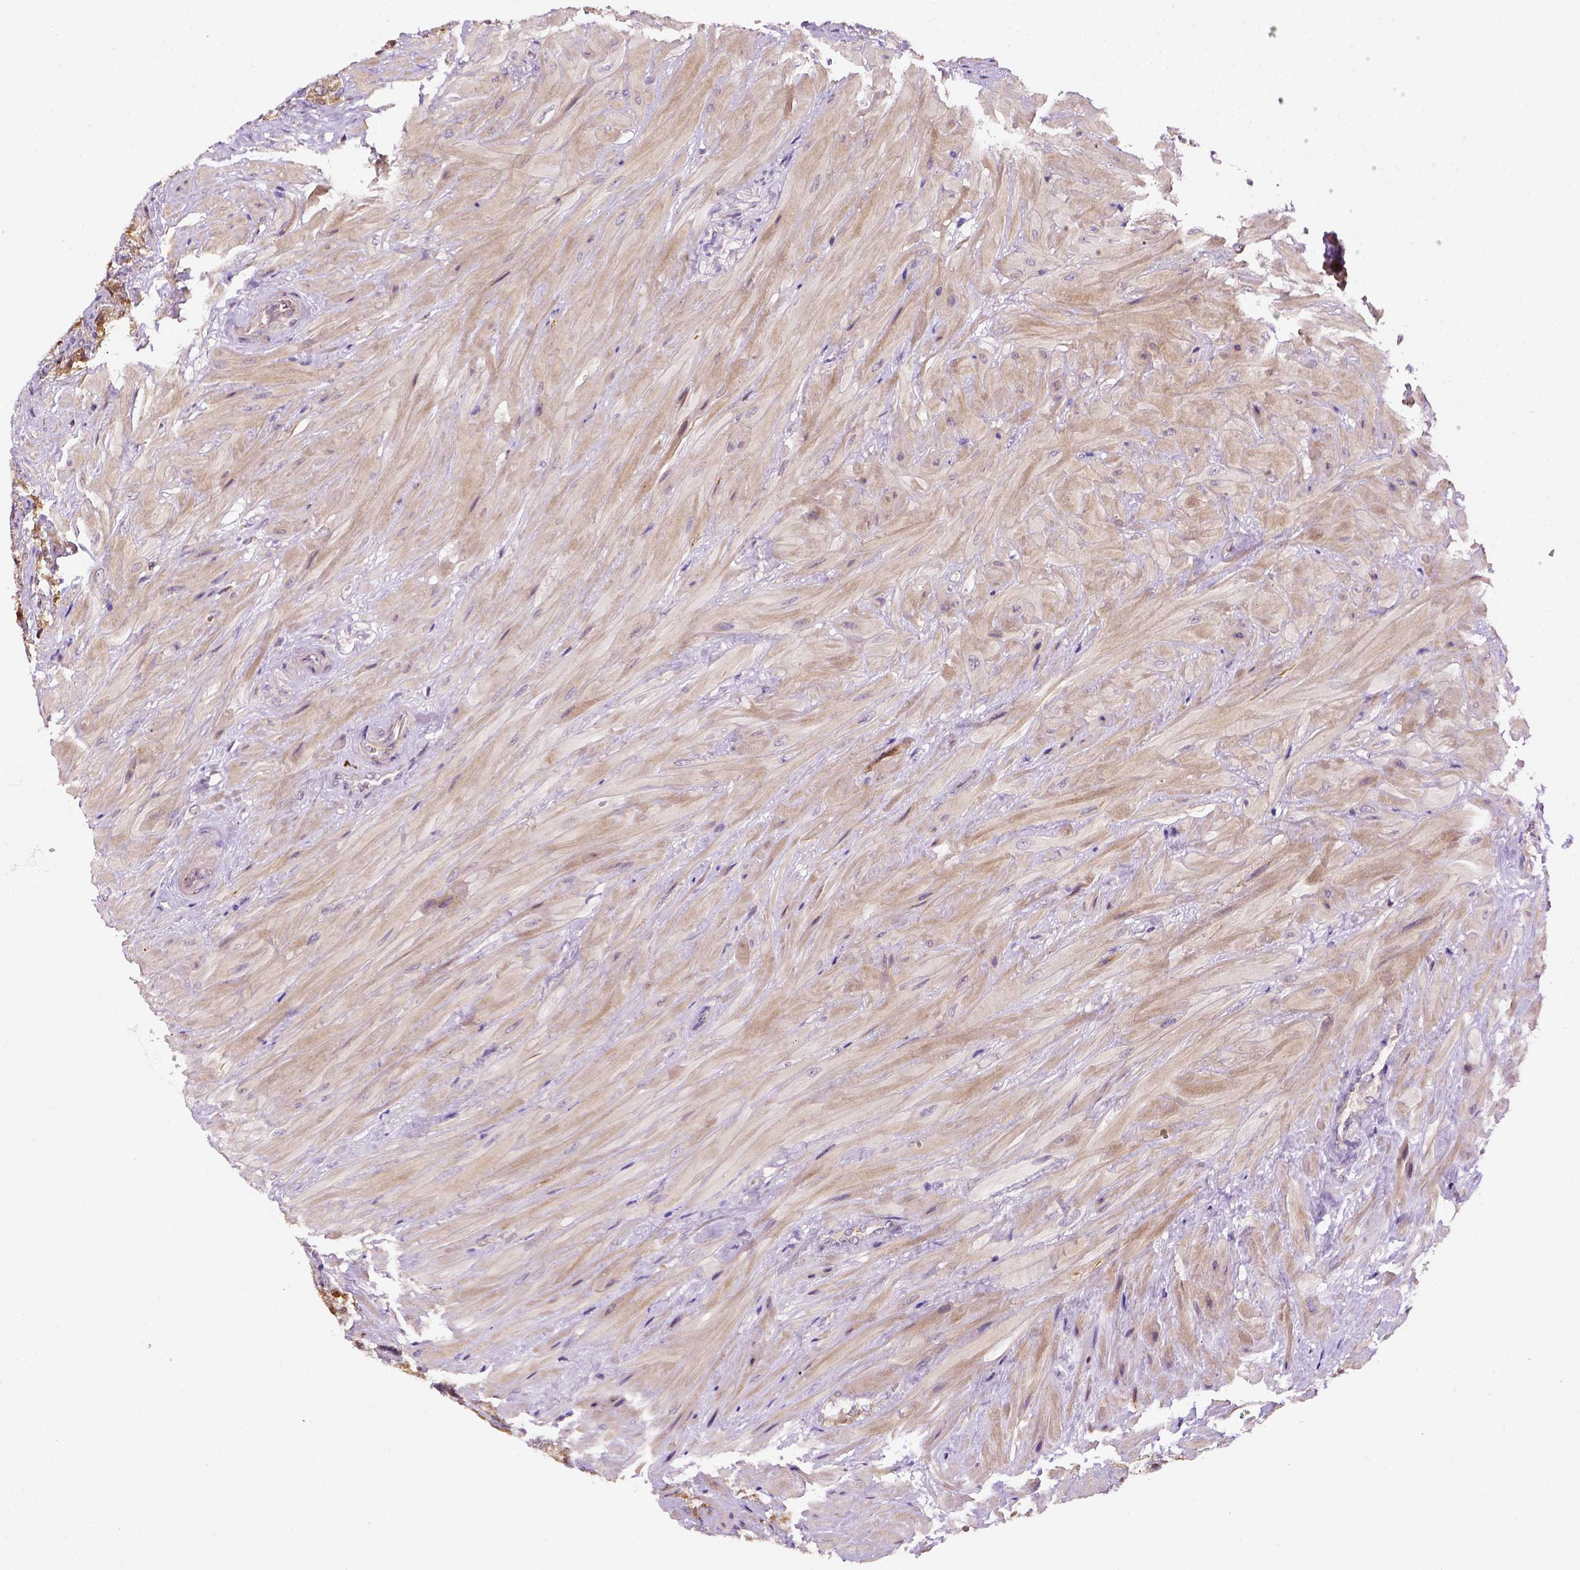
{"staining": {"intensity": "negative", "quantity": "none", "location": "none"}, "tissue": "seminal vesicle", "cell_type": "Glandular cells", "image_type": "normal", "snomed": [{"axis": "morphology", "description": "Normal tissue, NOS"}, {"axis": "topography", "description": "Seminal veicle"}], "caption": "An immunohistochemistry micrograph of unremarkable seminal vesicle is shown. There is no staining in glandular cells of seminal vesicle.", "gene": "MATK", "patient": {"sex": "male", "age": 57}}